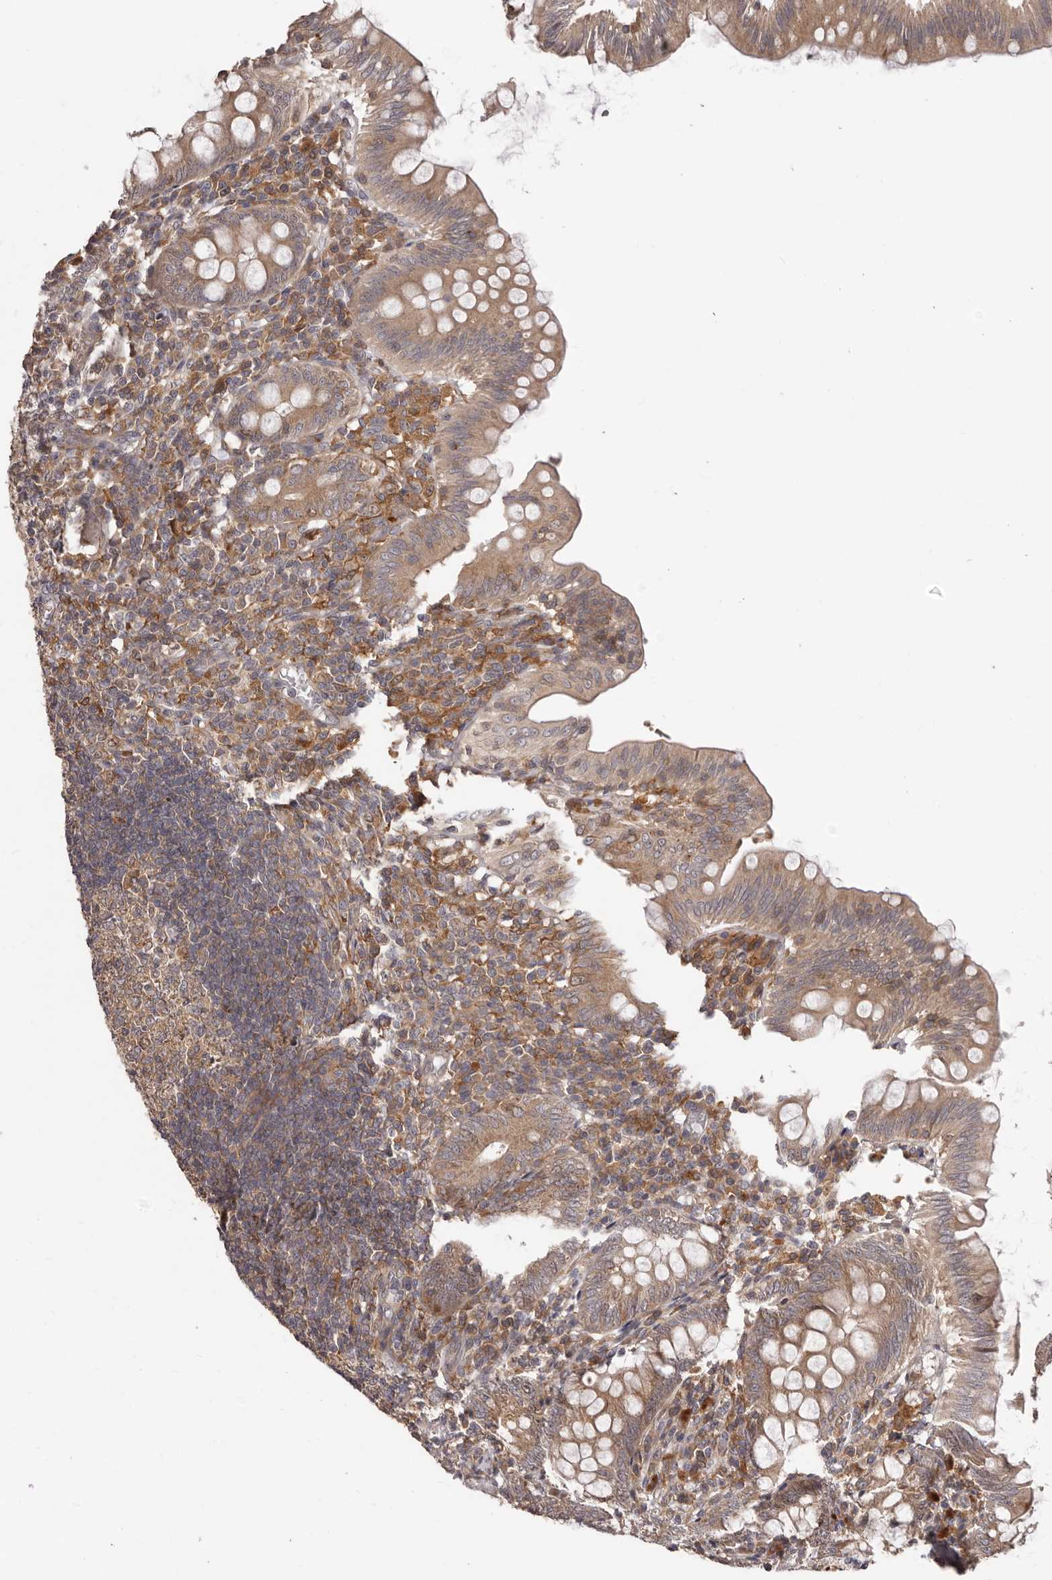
{"staining": {"intensity": "moderate", "quantity": ">75%", "location": "cytoplasmic/membranous"}, "tissue": "appendix", "cell_type": "Glandular cells", "image_type": "normal", "snomed": [{"axis": "morphology", "description": "Normal tissue, NOS"}, {"axis": "topography", "description": "Appendix"}], "caption": "There is medium levels of moderate cytoplasmic/membranous expression in glandular cells of unremarkable appendix, as demonstrated by immunohistochemical staining (brown color).", "gene": "RNF187", "patient": {"sex": "male", "age": 14}}